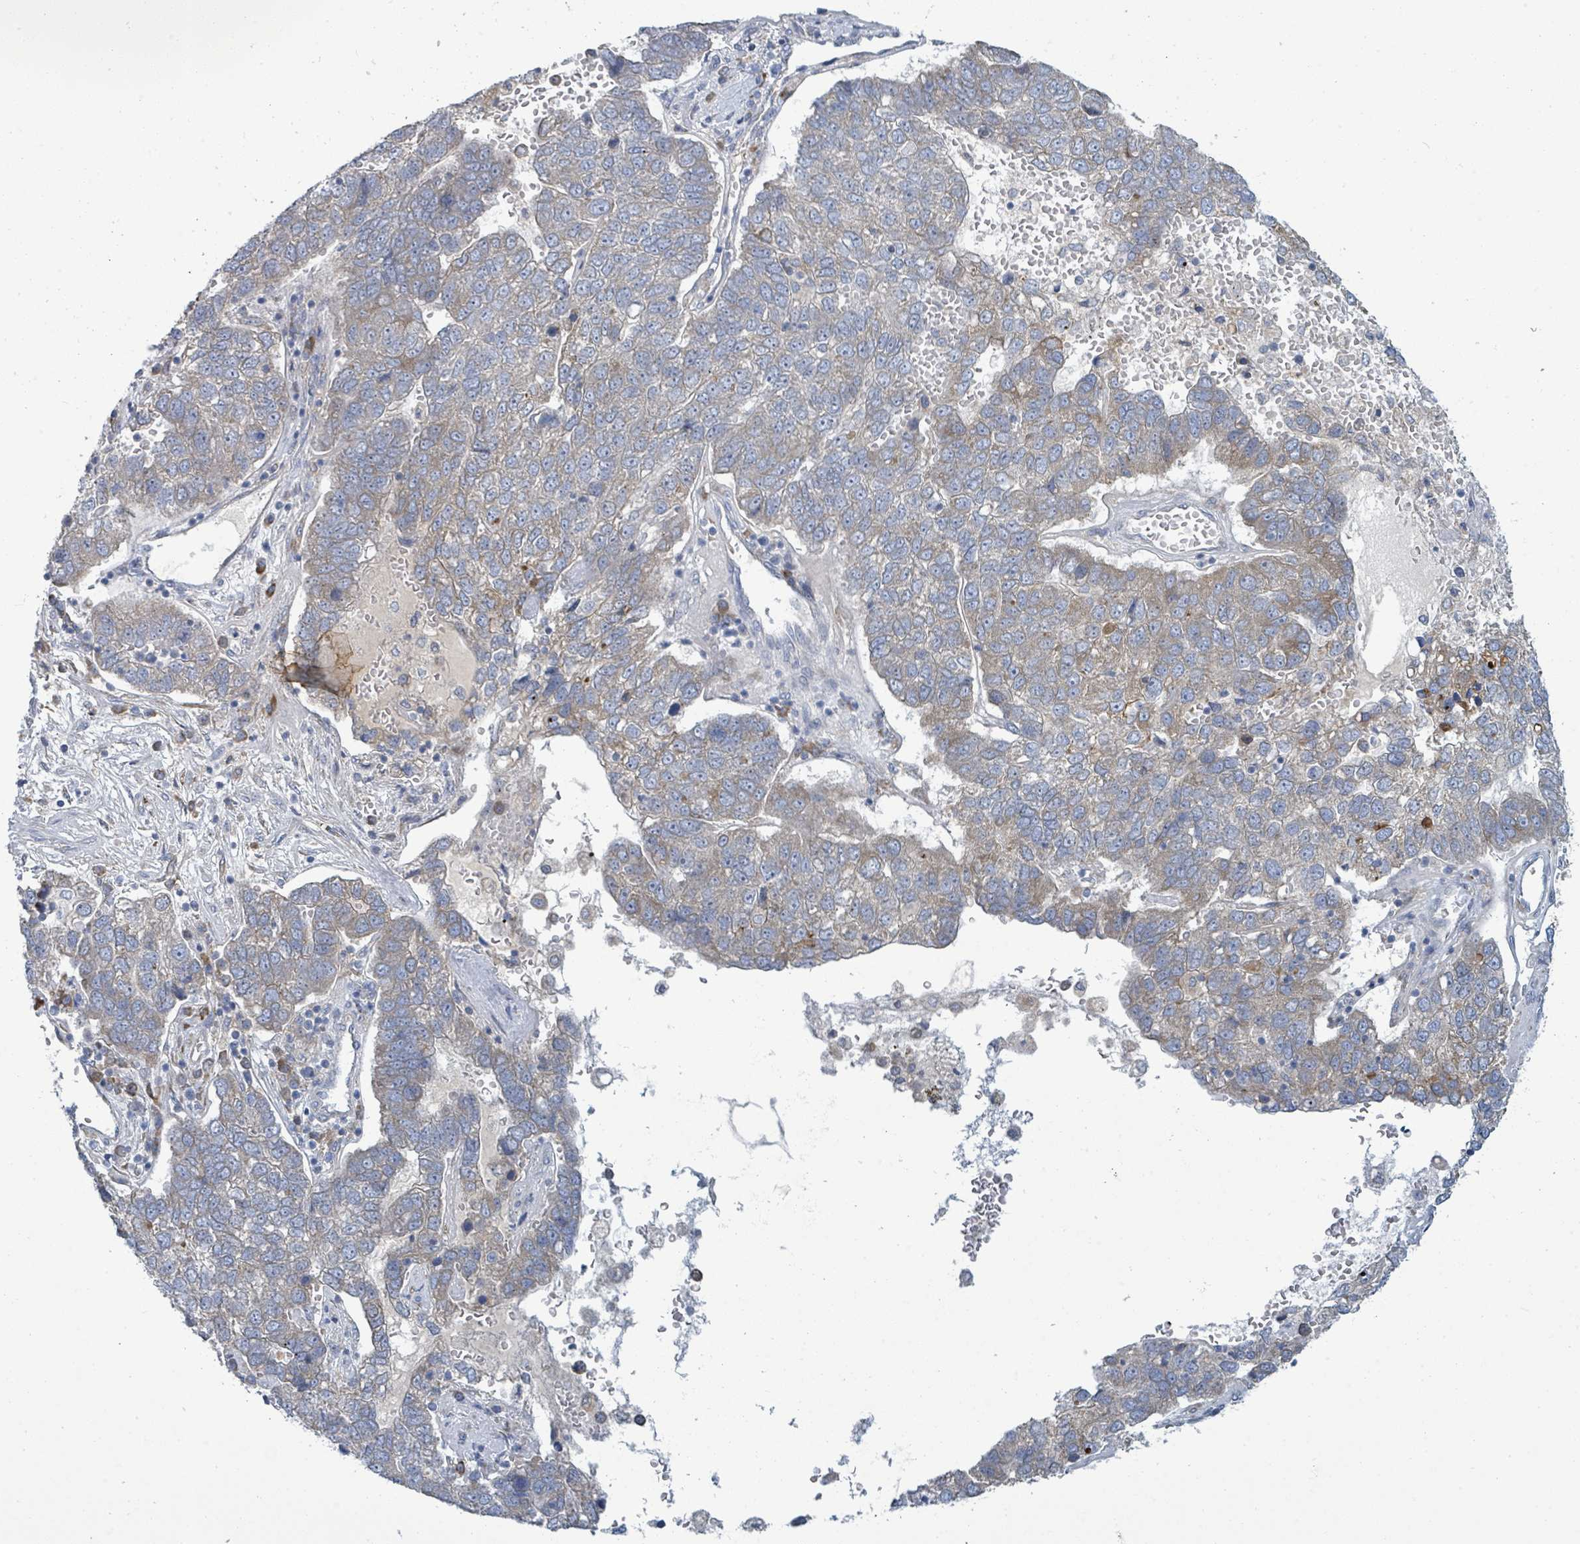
{"staining": {"intensity": "weak", "quantity": "<25%", "location": "cytoplasmic/membranous"}, "tissue": "pancreatic cancer", "cell_type": "Tumor cells", "image_type": "cancer", "snomed": [{"axis": "morphology", "description": "Adenocarcinoma, NOS"}, {"axis": "topography", "description": "Pancreas"}], "caption": "A high-resolution micrograph shows immunohistochemistry (IHC) staining of pancreatic cancer (adenocarcinoma), which shows no significant positivity in tumor cells.", "gene": "SIRPB1", "patient": {"sex": "female", "age": 61}}